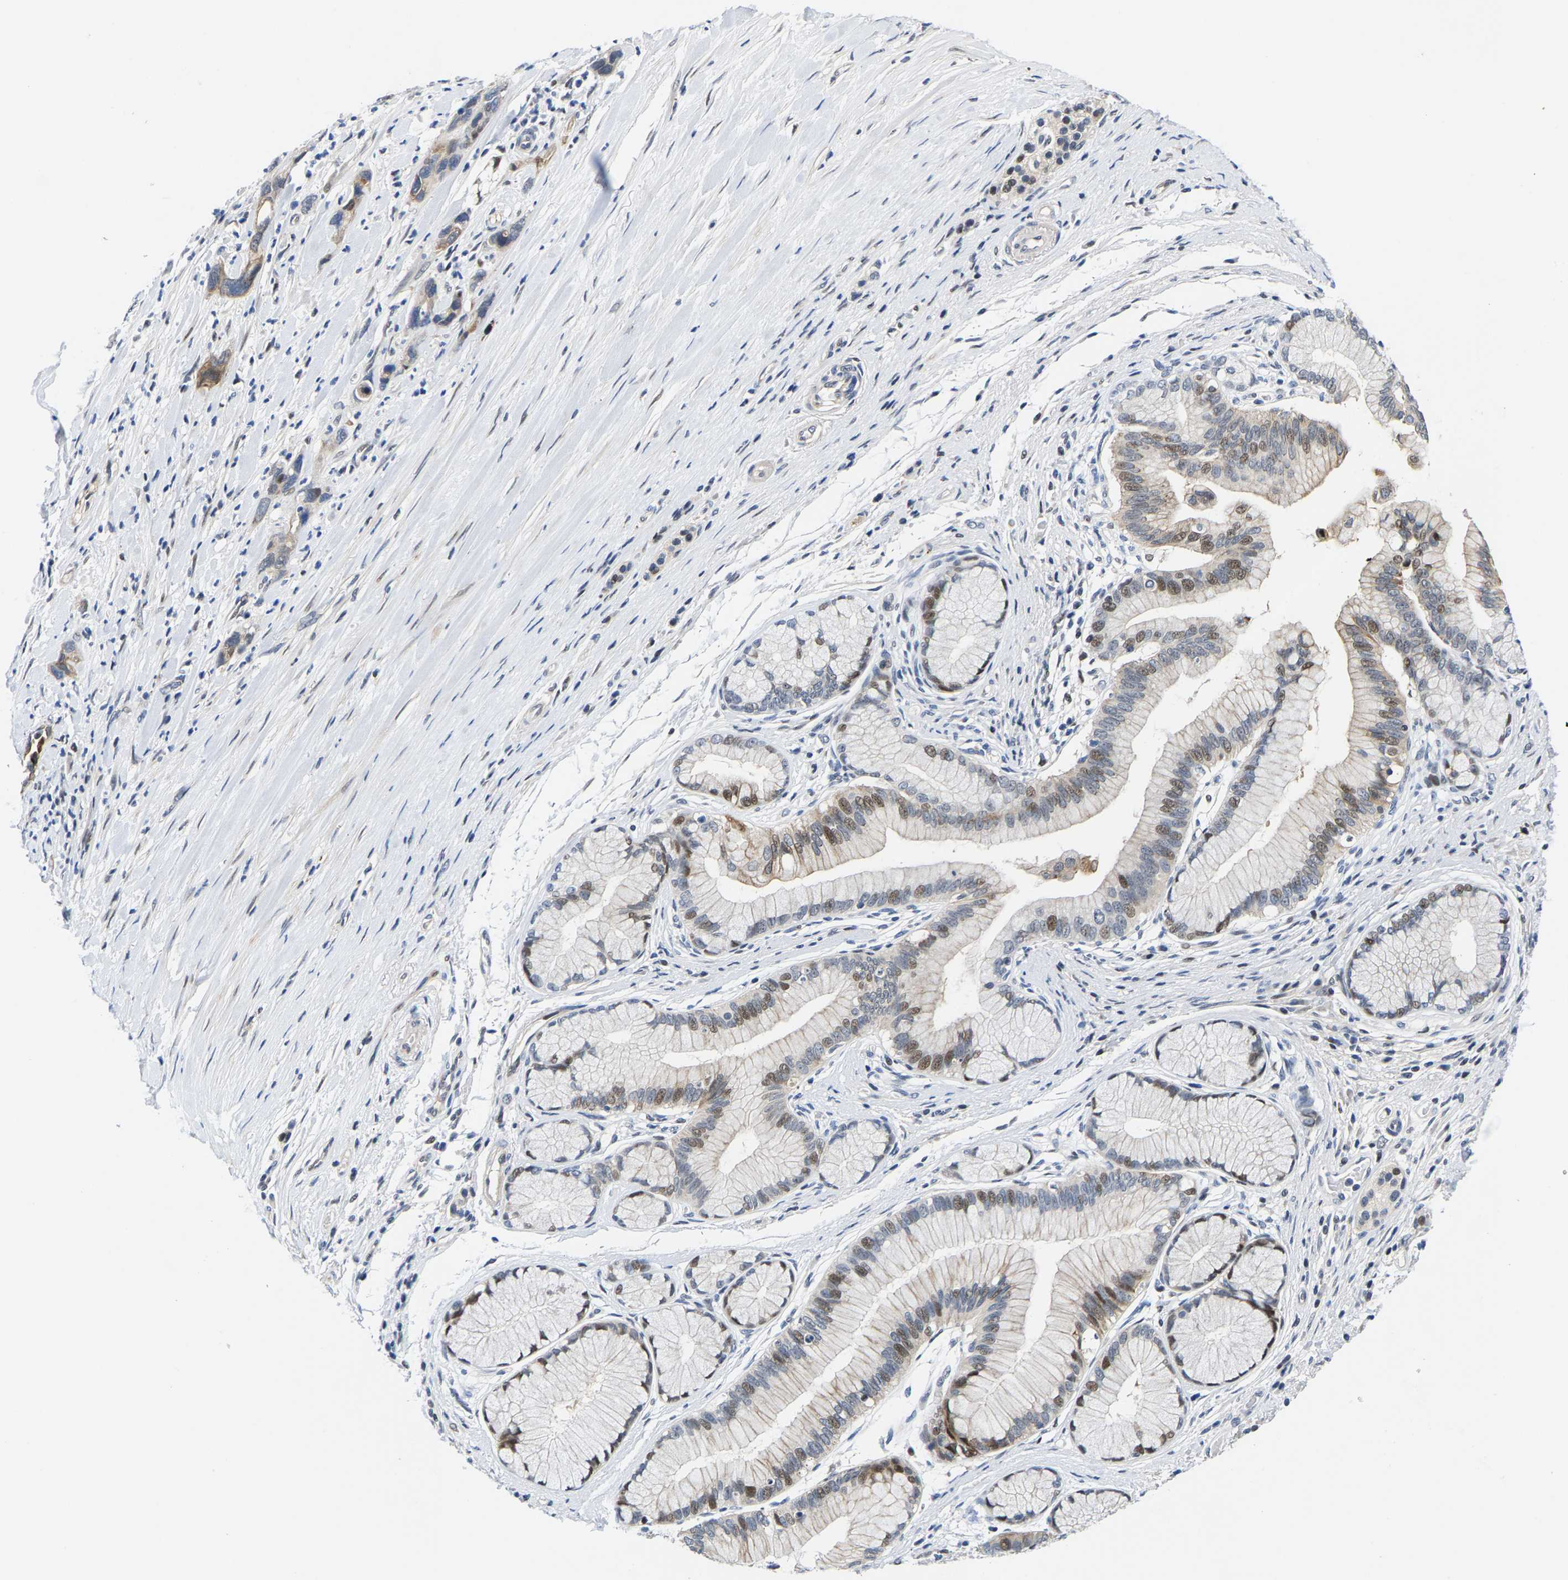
{"staining": {"intensity": "weak", "quantity": "25%-75%", "location": "nuclear"}, "tissue": "pancreatic cancer", "cell_type": "Tumor cells", "image_type": "cancer", "snomed": [{"axis": "morphology", "description": "Adenocarcinoma, NOS"}, {"axis": "topography", "description": "Pancreas"}], "caption": "A high-resolution image shows immunohistochemistry staining of pancreatic cancer, which exhibits weak nuclear staining in about 25%-75% of tumor cells.", "gene": "GTPBP10", "patient": {"sex": "female", "age": 70}}